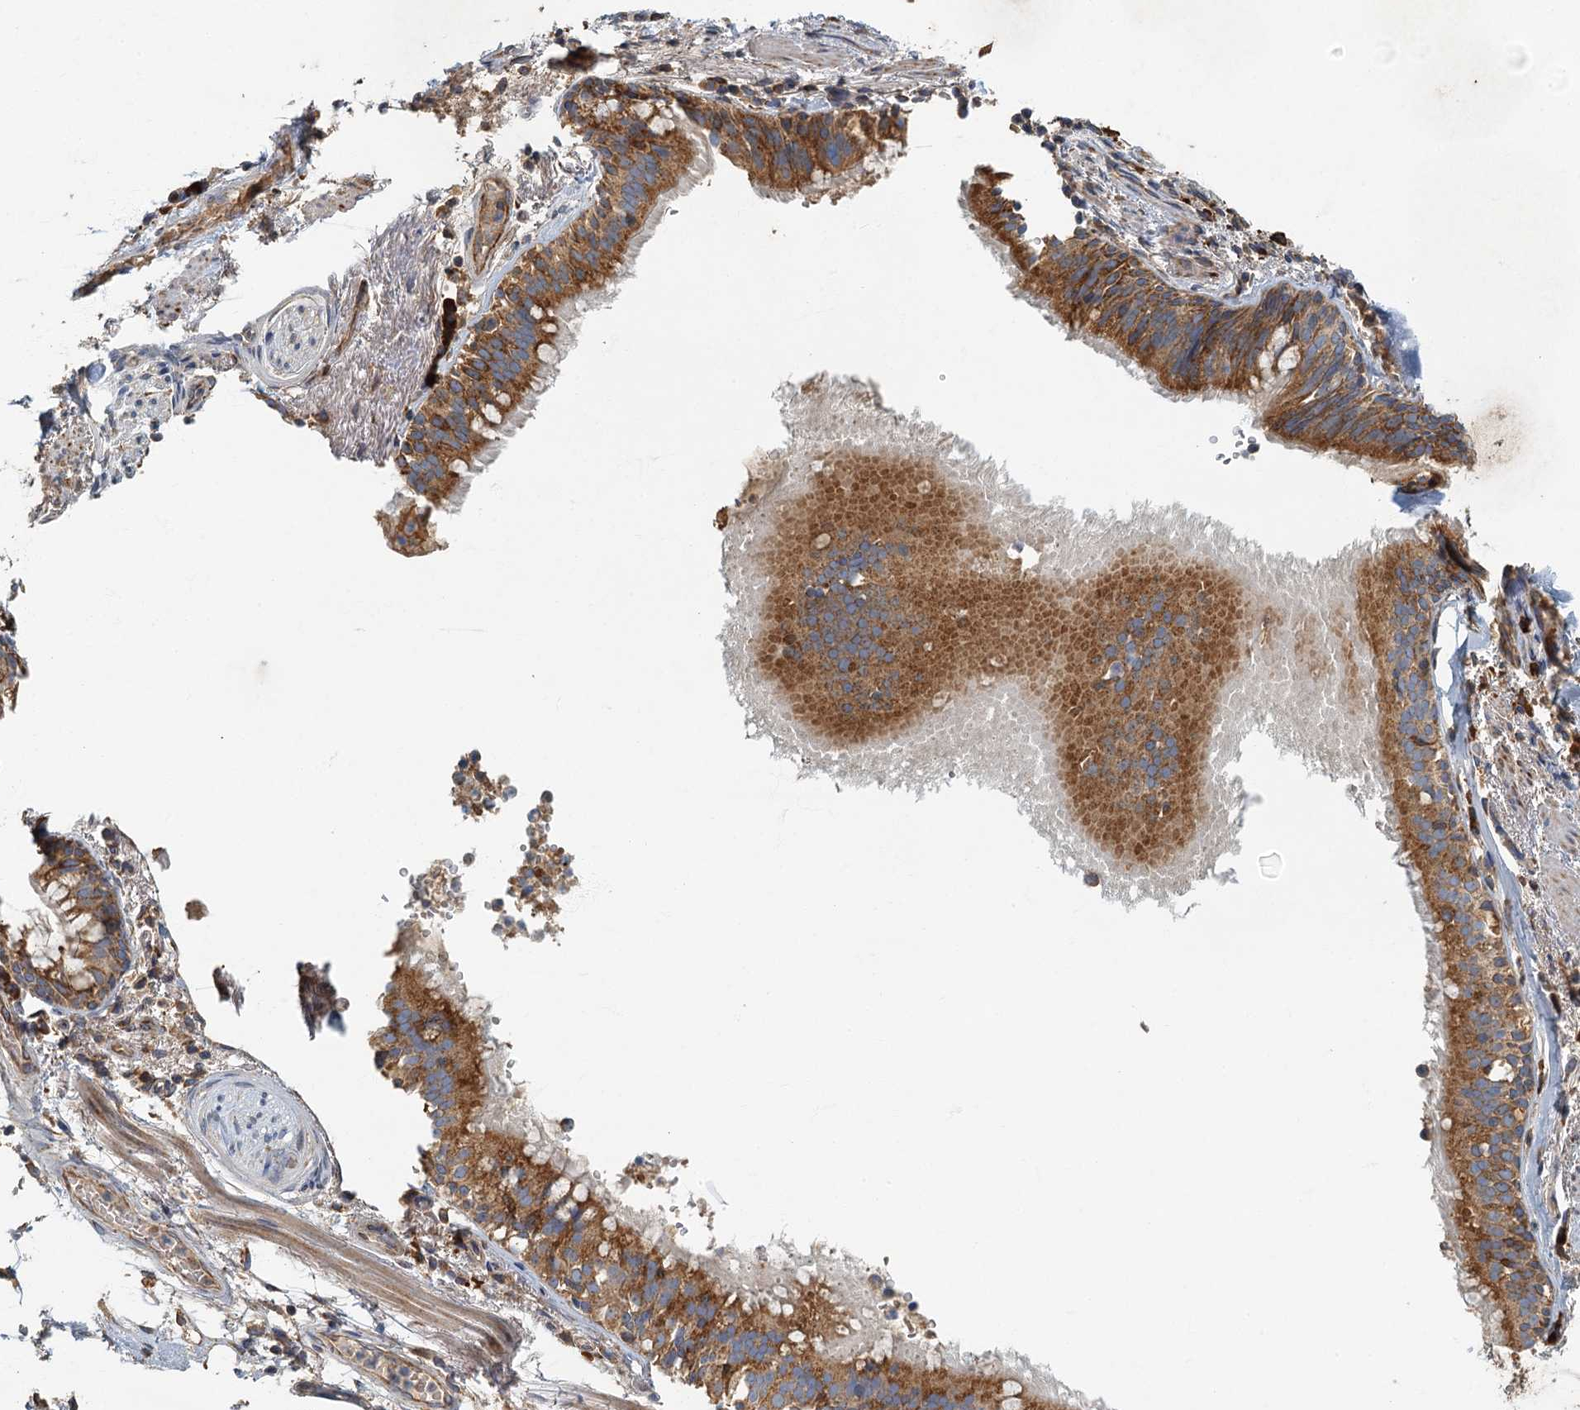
{"staining": {"intensity": "negative", "quantity": "none", "location": "none"}, "tissue": "adipose tissue", "cell_type": "Adipocytes", "image_type": "normal", "snomed": [{"axis": "morphology", "description": "Normal tissue, NOS"}, {"axis": "topography", "description": "Lymph node"}, {"axis": "topography", "description": "Cartilage tissue"}, {"axis": "topography", "description": "Bronchus"}], "caption": "A high-resolution histopathology image shows IHC staining of normal adipose tissue, which shows no significant expression in adipocytes.", "gene": "SPDYC", "patient": {"sex": "male", "age": 63}}